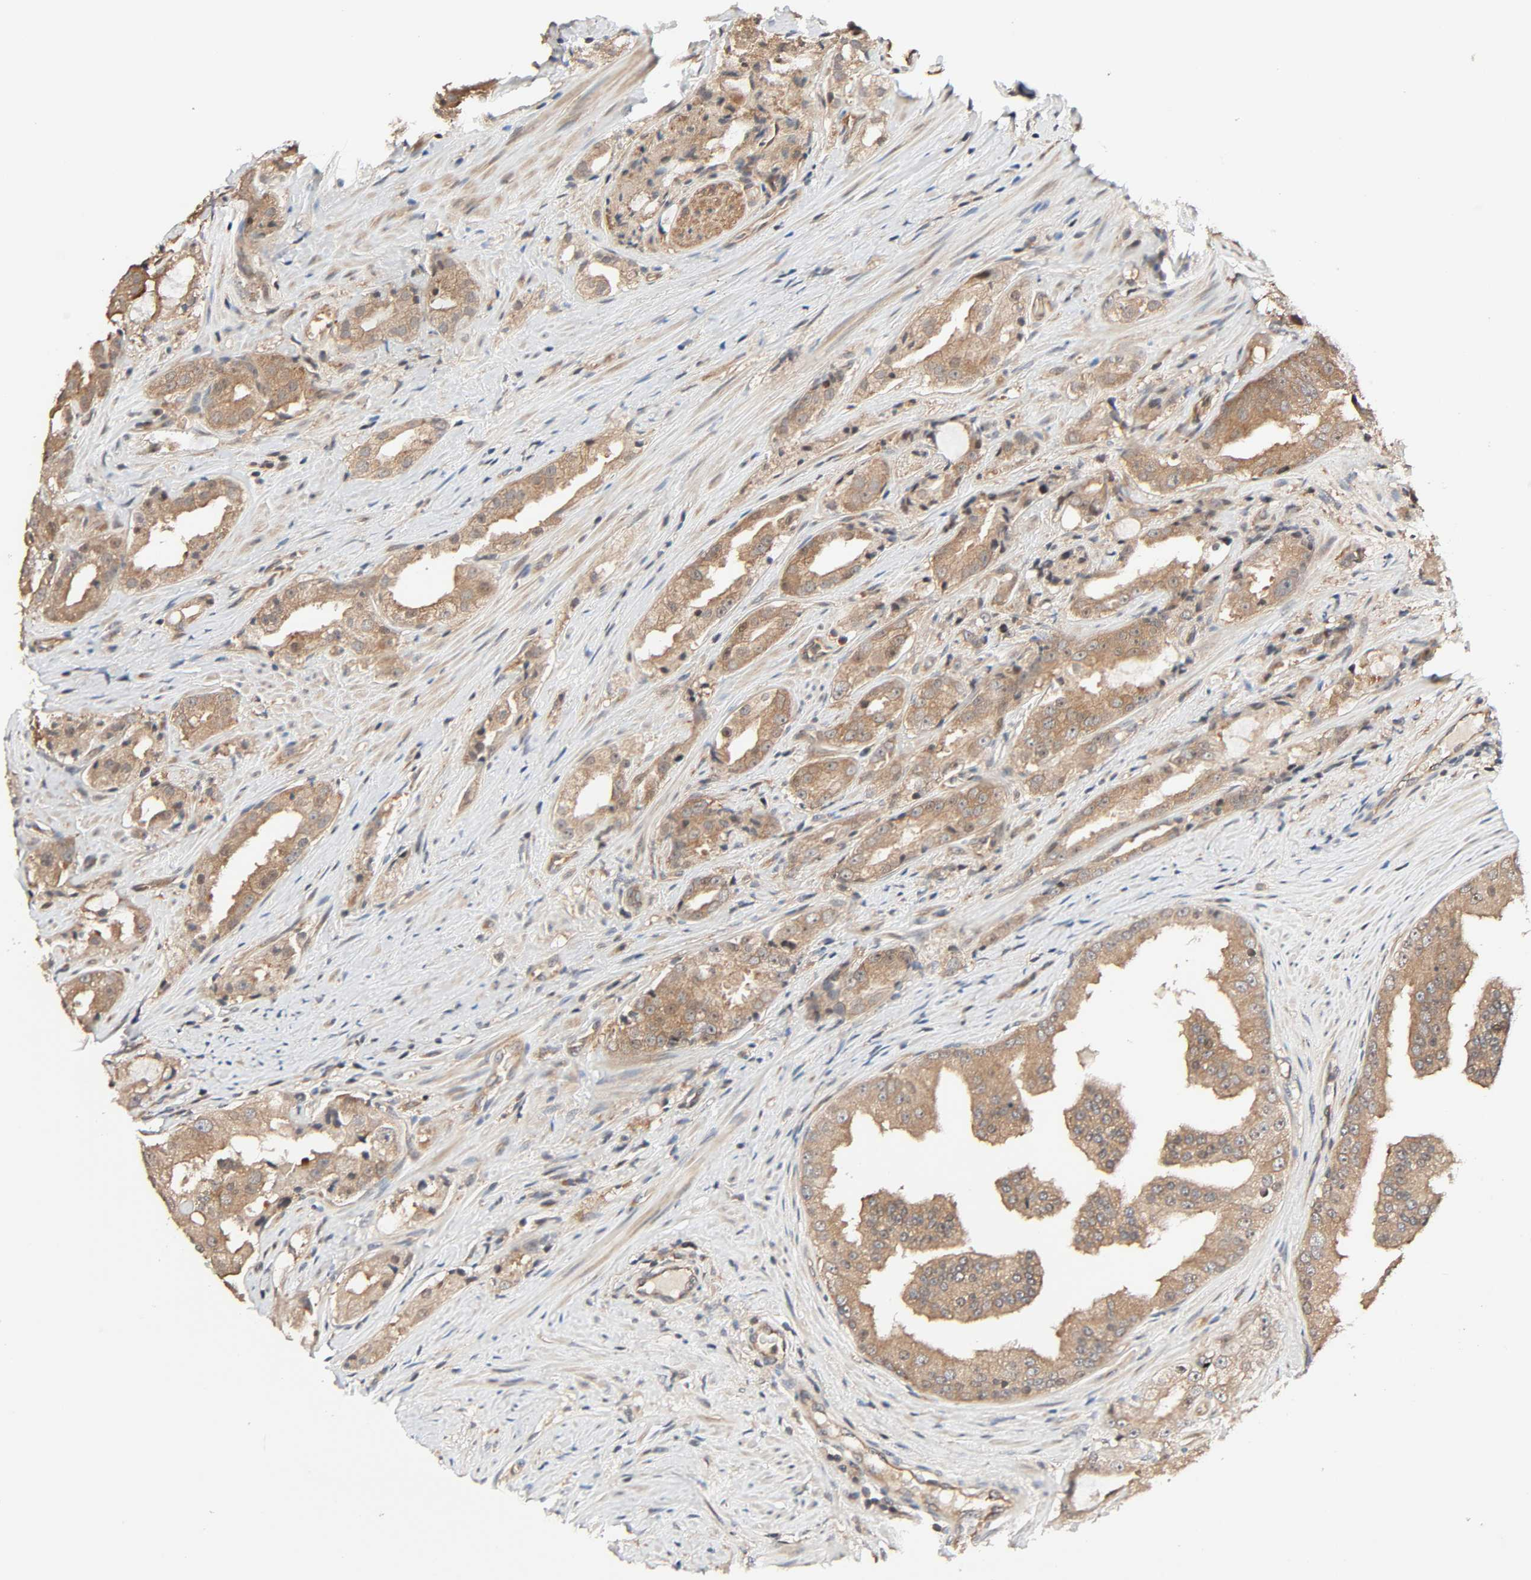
{"staining": {"intensity": "moderate", "quantity": ">75%", "location": "cytoplasmic/membranous"}, "tissue": "prostate cancer", "cell_type": "Tumor cells", "image_type": "cancer", "snomed": [{"axis": "morphology", "description": "Adenocarcinoma, High grade"}, {"axis": "topography", "description": "Prostate"}], "caption": "Prostate cancer stained with a brown dye demonstrates moderate cytoplasmic/membranous positive staining in about >75% of tumor cells.", "gene": "PPP2R1B", "patient": {"sex": "male", "age": 73}}